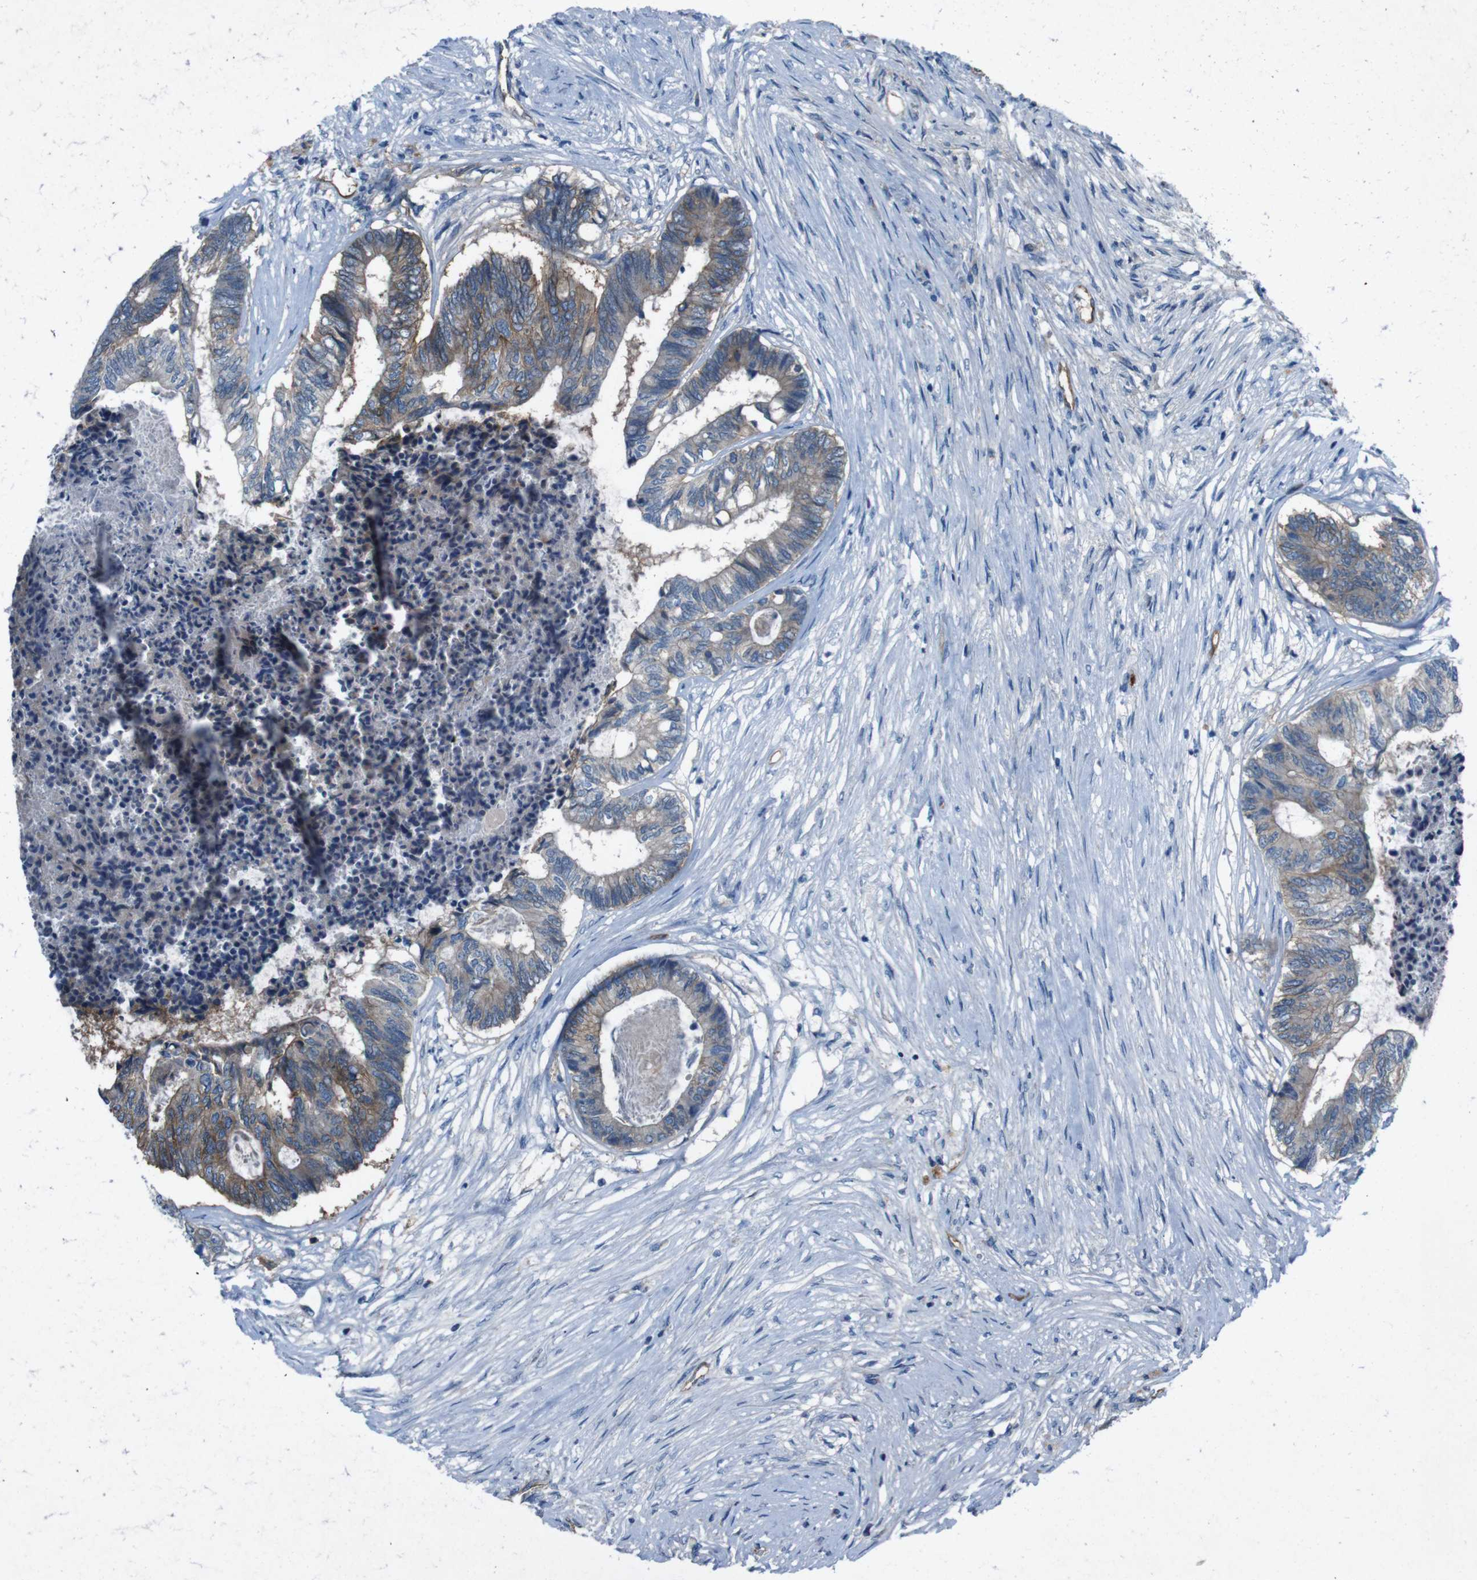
{"staining": {"intensity": "moderate", "quantity": "<25%", "location": "cytoplasmic/membranous"}, "tissue": "colorectal cancer", "cell_type": "Tumor cells", "image_type": "cancer", "snomed": [{"axis": "morphology", "description": "Adenocarcinoma, NOS"}, {"axis": "topography", "description": "Rectum"}], "caption": "The photomicrograph demonstrates staining of adenocarcinoma (colorectal), revealing moderate cytoplasmic/membranous protein staining (brown color) within tumor cells.", "gene": "PVR", "patient": {"sex": "male", "age": 63}}